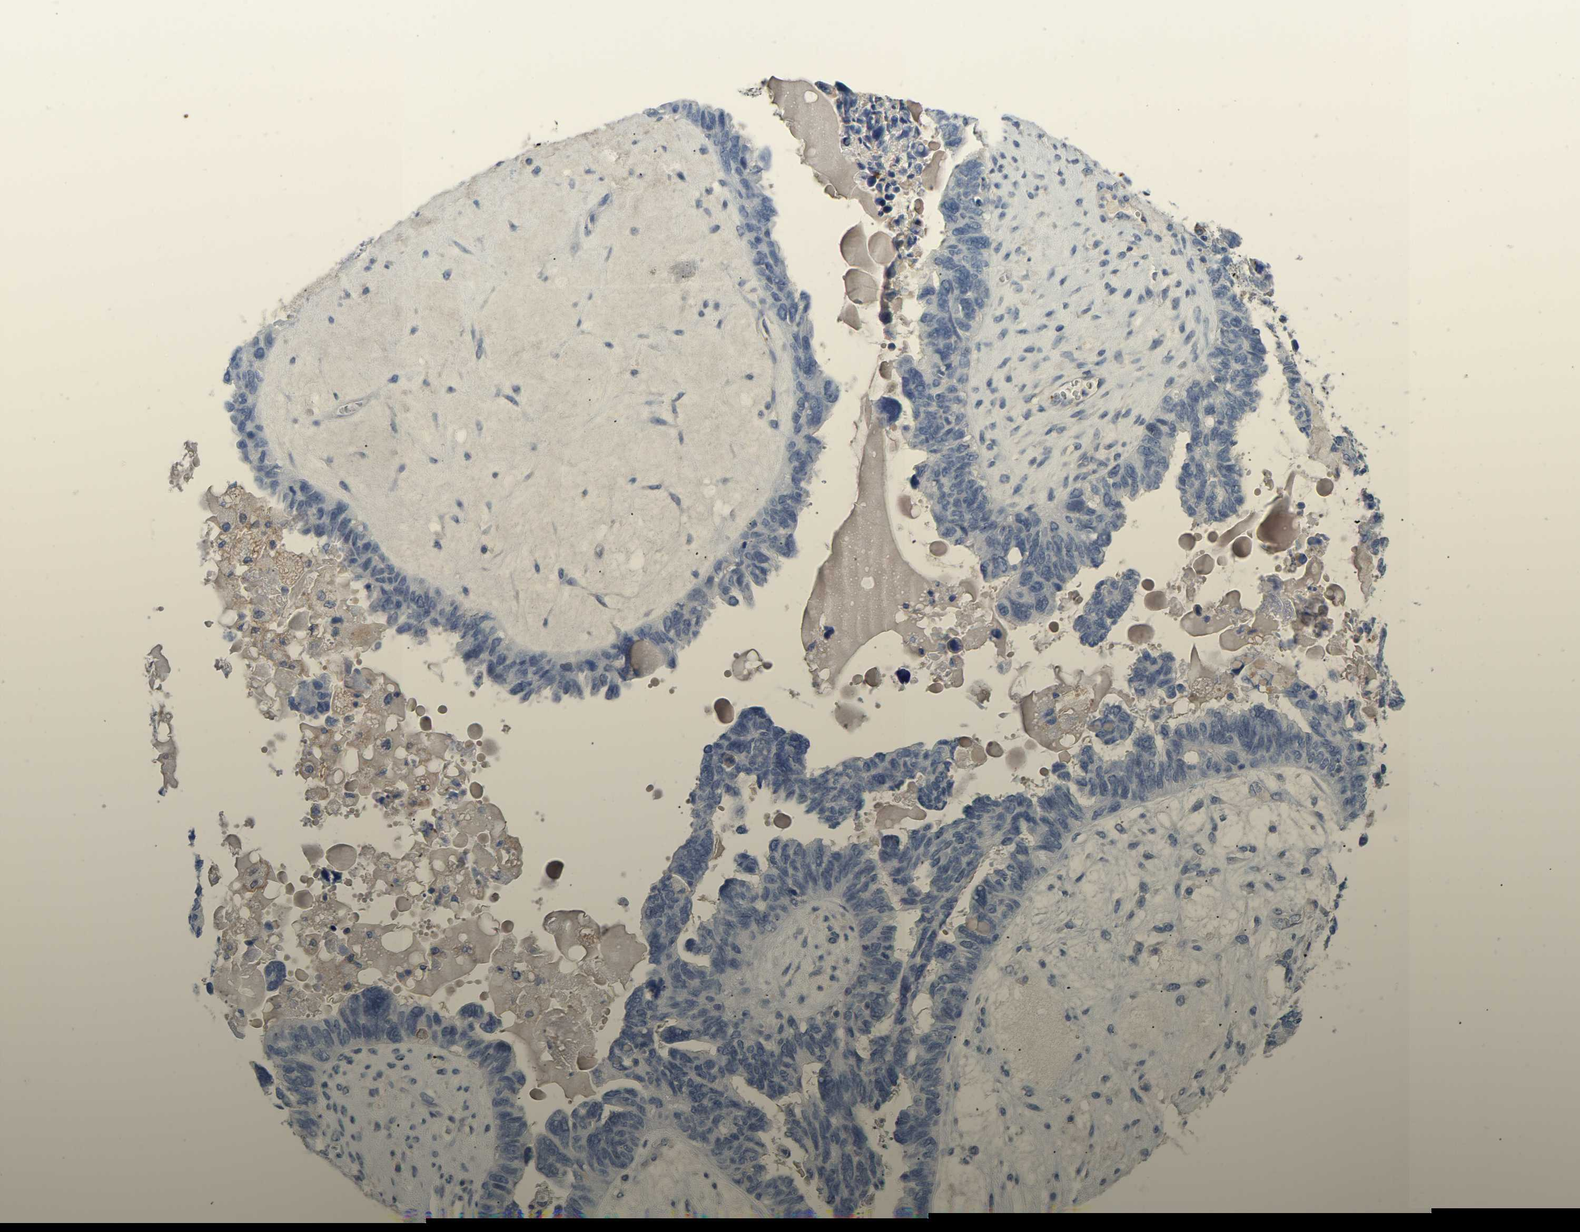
{"staining": {"intensity": "negative", "quantity": "none", "location": "none"}, "tissue": "ovarian cancer", "cell_type": "Tumor cells", "image_type": "cancer", "snomed": [{"axis": "morphology", "description": "Cystadenocarcinoma, serous, NOS"}, {"axis": "topography", "description": "Ovary"}], "caption": "High magnification brightfield microscopy of ovarian cancer (serous cystadenocarcinoma) stained with DAB (3,3'-diaminobenzidine) (brown) and counterstained with hematoxylin (blue): tumor cells show no significant expression.", "gene": "ZNF449", "patient": {"sex": "female", "age": 79}}